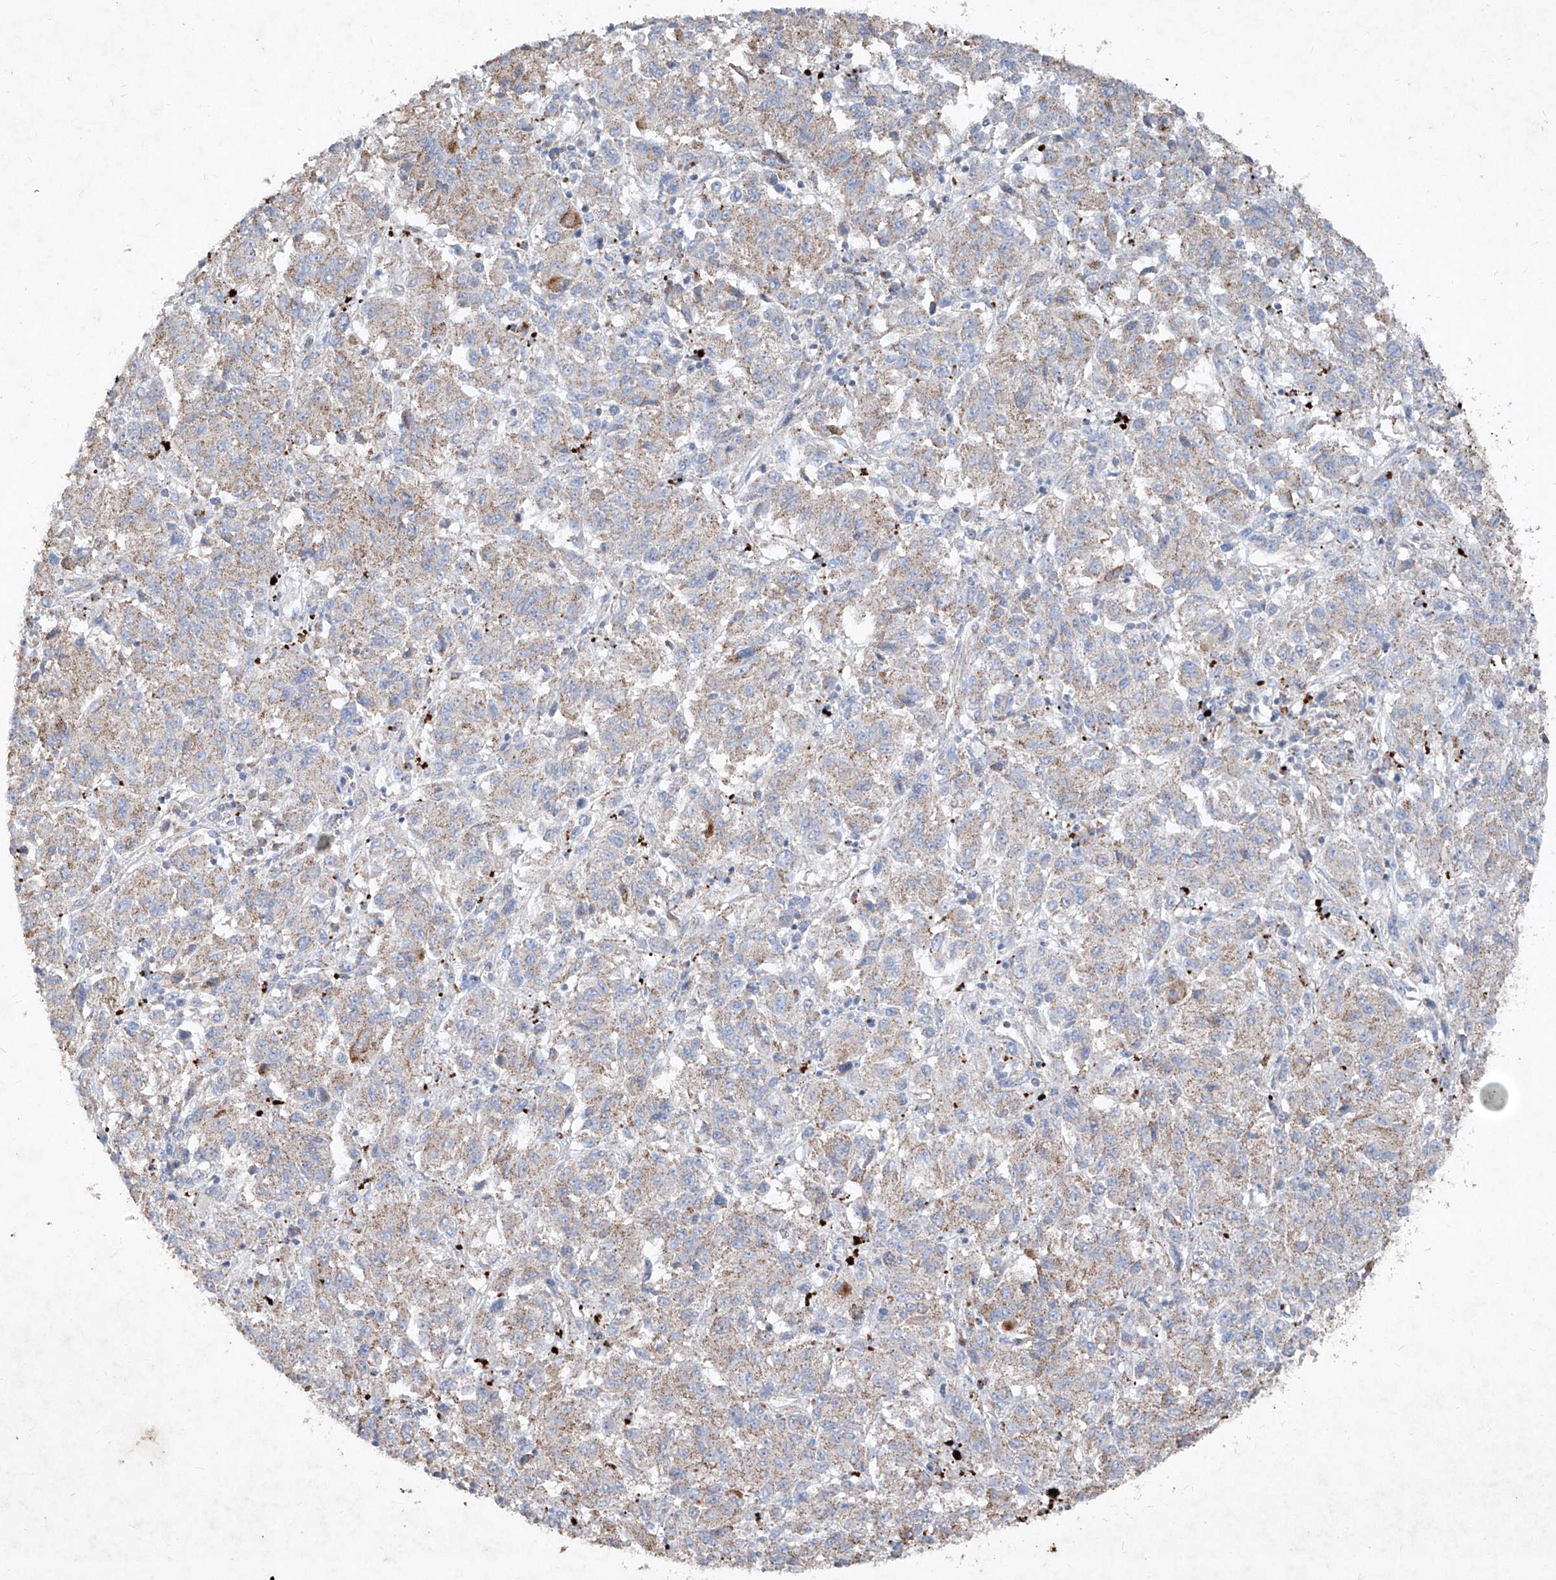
{"staining": {"intensity": "weak", "quantity": "25%-75%", "location": "cytoplasmic/membranous"}, "tissue": "melanoma", "cell_type": "Tumor cells", "image_type": "cancer", "snomed": [{"axis": "morphology", "description": "Malignant melanoma, Metastatic site"}, {"axis": "topography", "description": "Lung"}], "caption": "Immunohistochemical staining of melanoma displays low levels of weak cytoplasmic/membranous staining in about 25%-75% of tumor cells.", "gene": "ABCD3", "patient": {"sex": "male", "age": 64}}